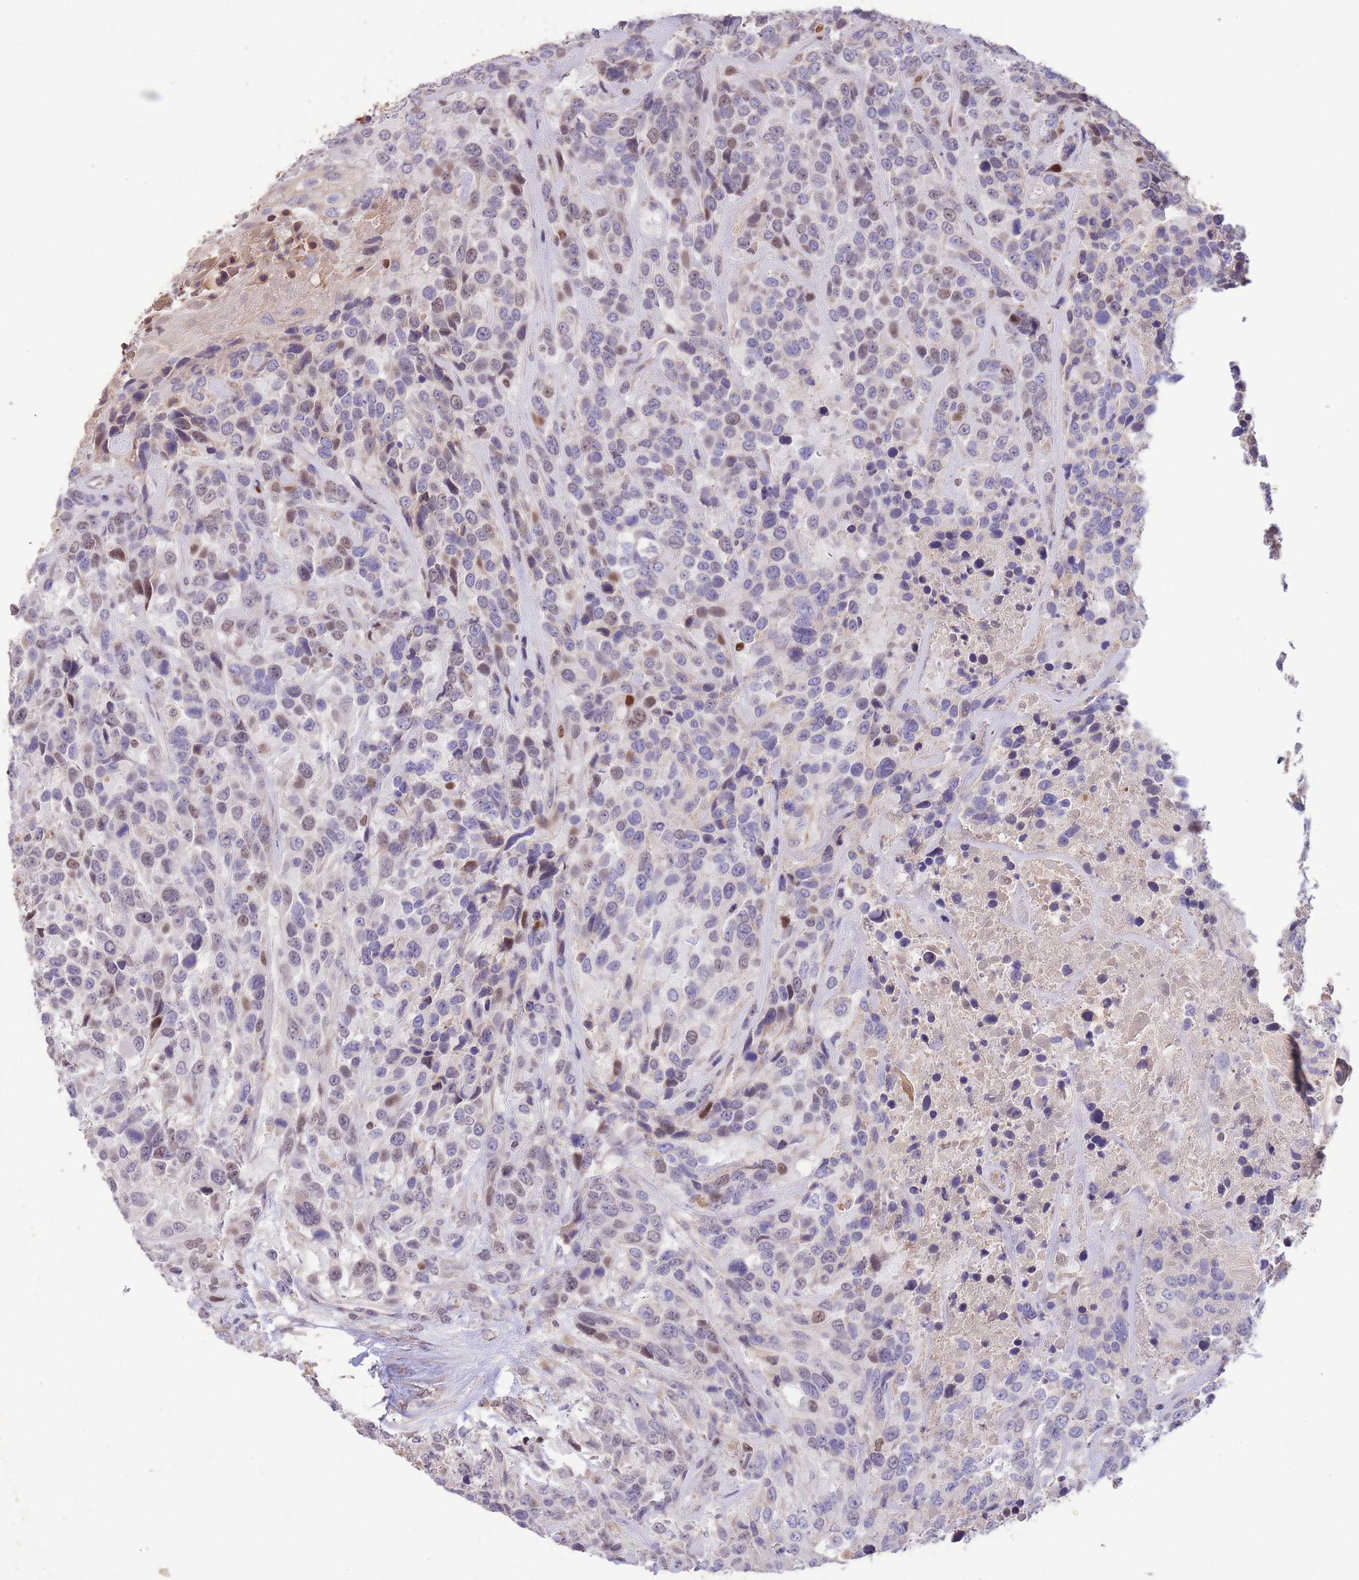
{"staining": {"intensity": "moderate", "quantity": "<25%", "location": "nuclear"}, "tissue": "urothelial cancer", "cell_type": "Tumor cells", "image_type": "cancer", "snomed": [{"axis": "morphology", "description": "Urothelial carcinoma, High grade"}, {"axis": "topography", "description": "Urinary bladder"}], "caption": "Urothelial carcinoma (high-grade) stained with DAB (3,3'-diaminobenzidine) immunohistochemistry (IHC) exhibits low levels of moderate nuclear positivity in approximately <25% of tumor cells.", "gene": "RGS14", "patient": {"sex": "female", "age": 70}}